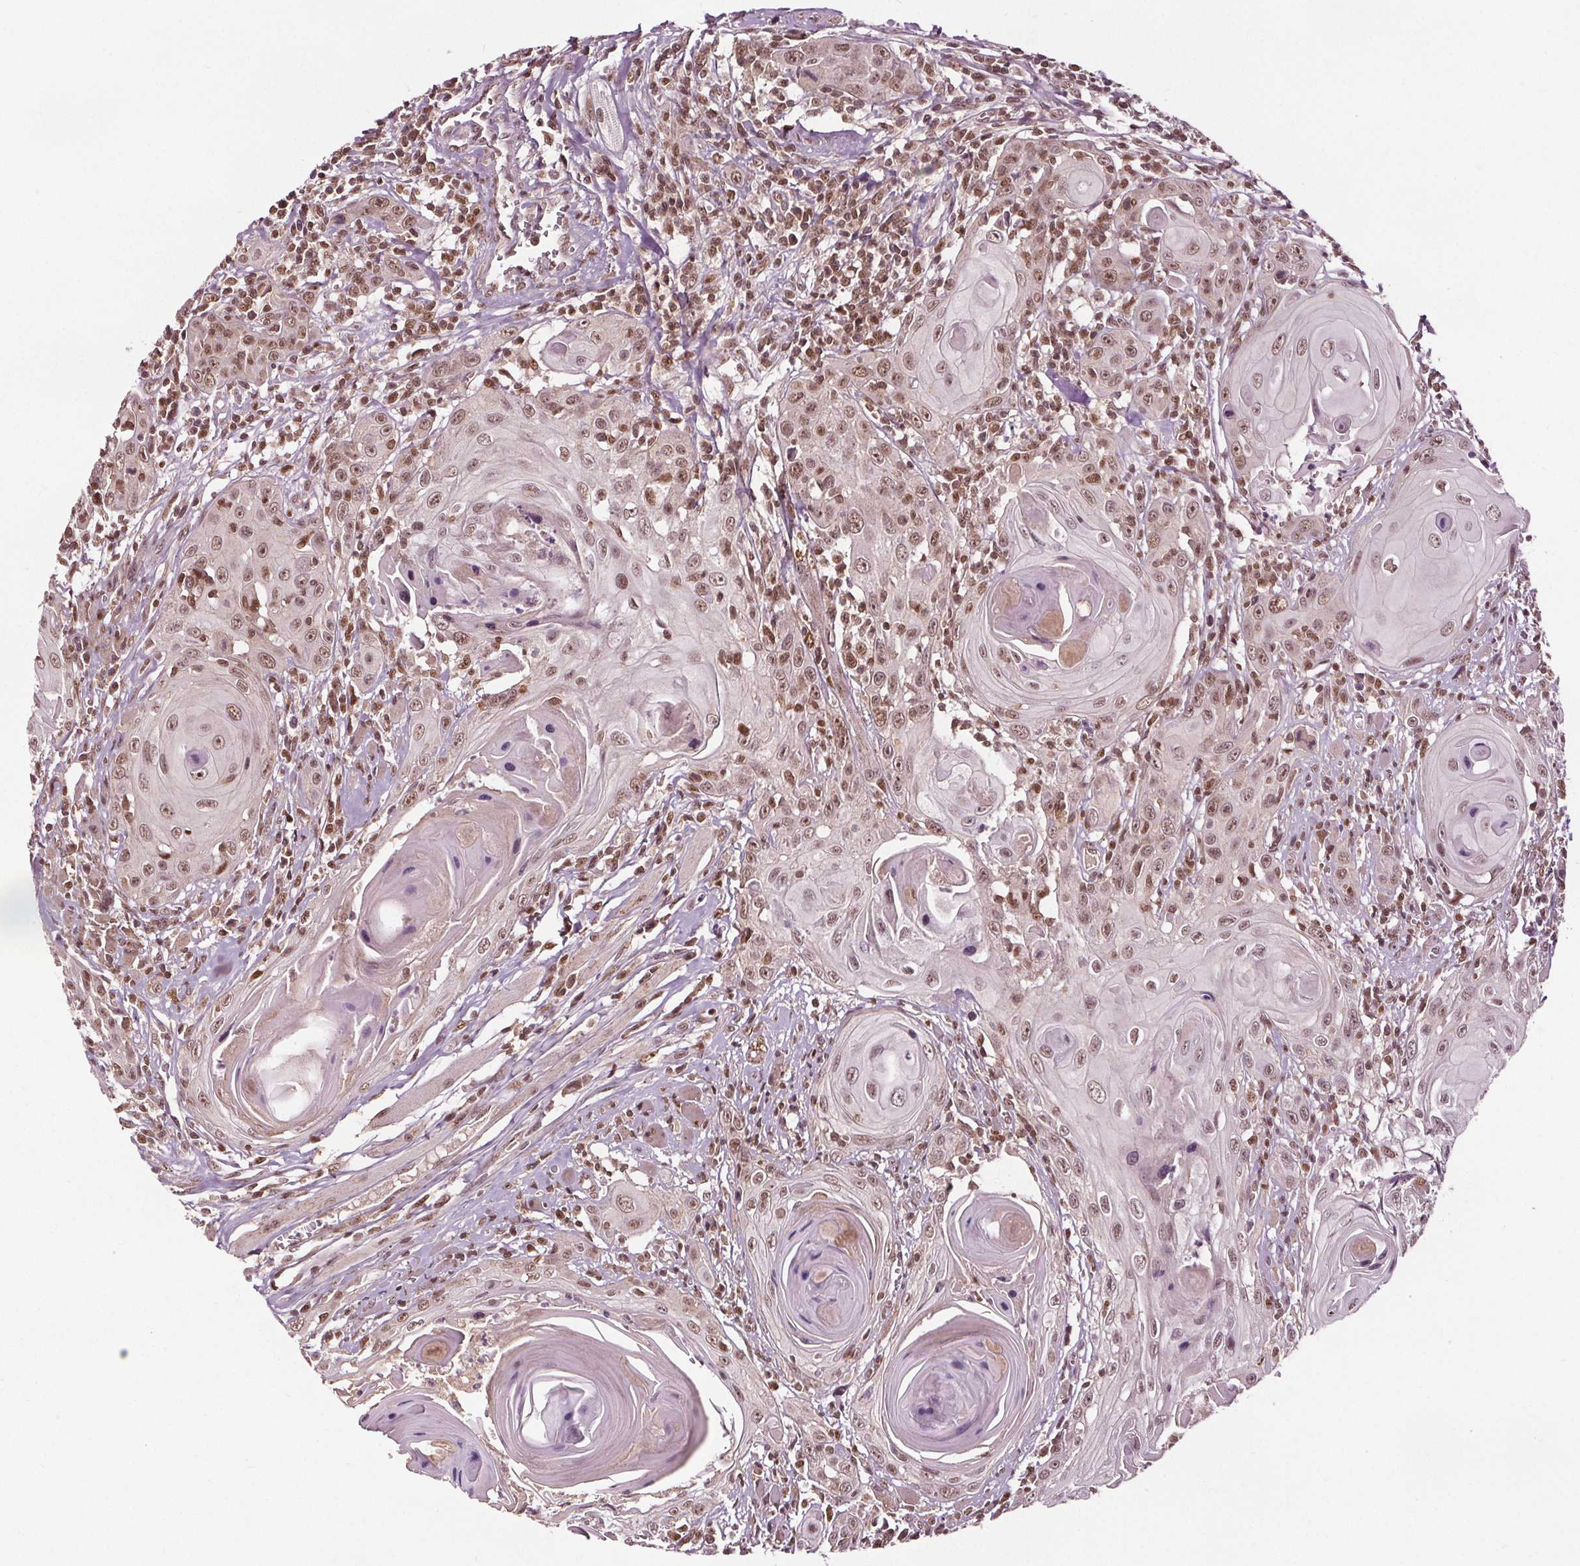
{"staining": {"intensity": "moderate", "quantity": ">75%", "location": "nuclear"}, "tissue": "head and neck cancer", "cell_type": "Tumor cells", "image_type": "cancer", "snomed": [{"axis": "morphology", "description": "Squamous cell carcinoma, NOS"}, {"axis": "topography", "description": "Head-Neck"}], "caption": "Immunohistochemical staining of human head and neck squamous cell carcinoma displays medium levels of moderate nuclear expression in approximately >75% of tumor cells.", "gene": "DDX11", "patient": {"sex": "female", "age": 80}}